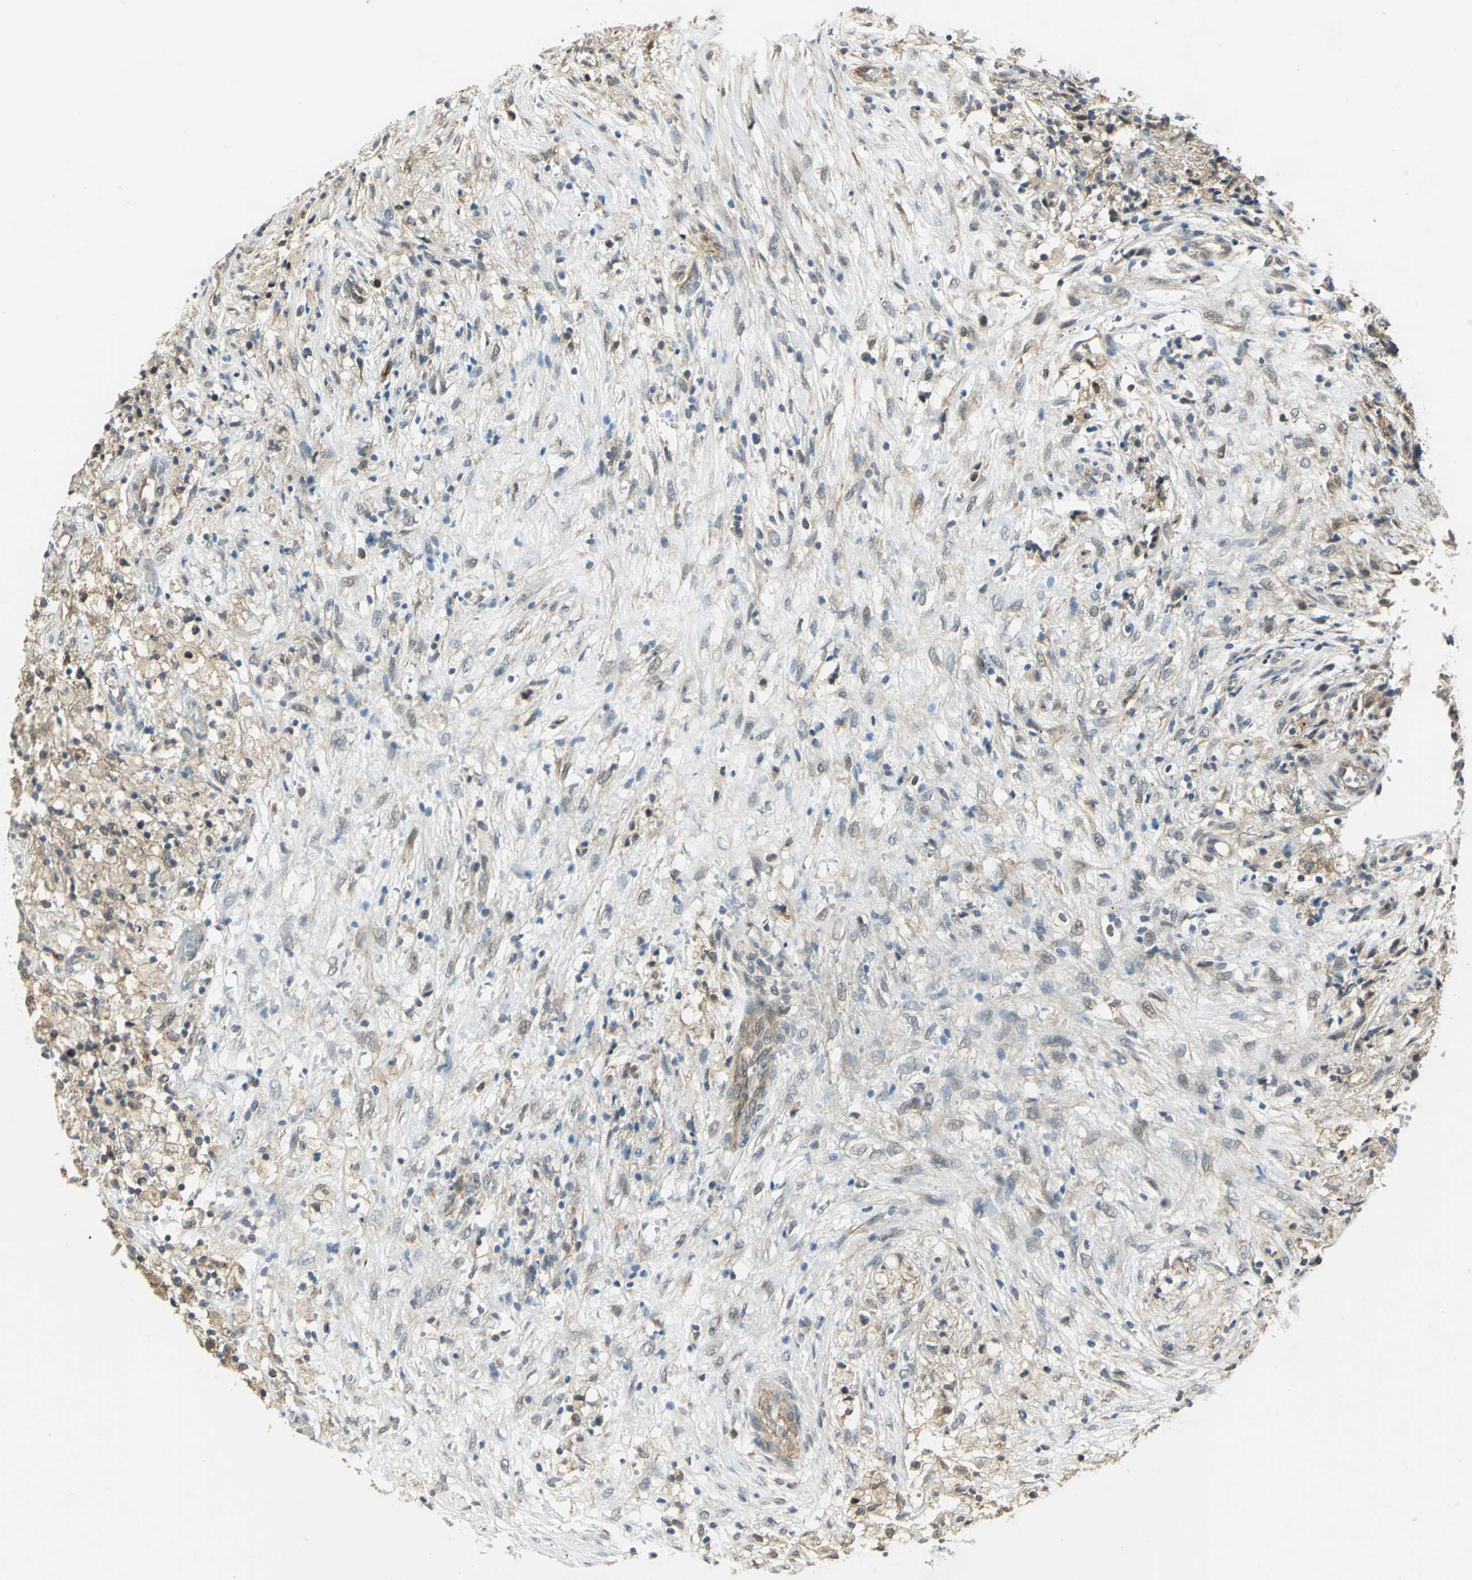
{"staining": {"intensity": "weak", "quantity": "25%-75%", "location": "cytoplasmic/membranous"}, "tissue": "ovarian cancer", "cell_type": "Tumor cells", "image_type": "cancer", "snomed": [{"axis": "morphology", "description": "Carcinoma, endometroid"}, {"axis": "topography", "description": "Ovary"}], "caption": "Approximately 25%-75% of tumor cells in ovarian cancer (endometroid carcinoma) exhibit weak cytoplasmic/membranous protein staining as visualized by brown immunohistochemical staining.", "gene": "PLAGL2", "patient": {"sex": "female", "age": 42}}